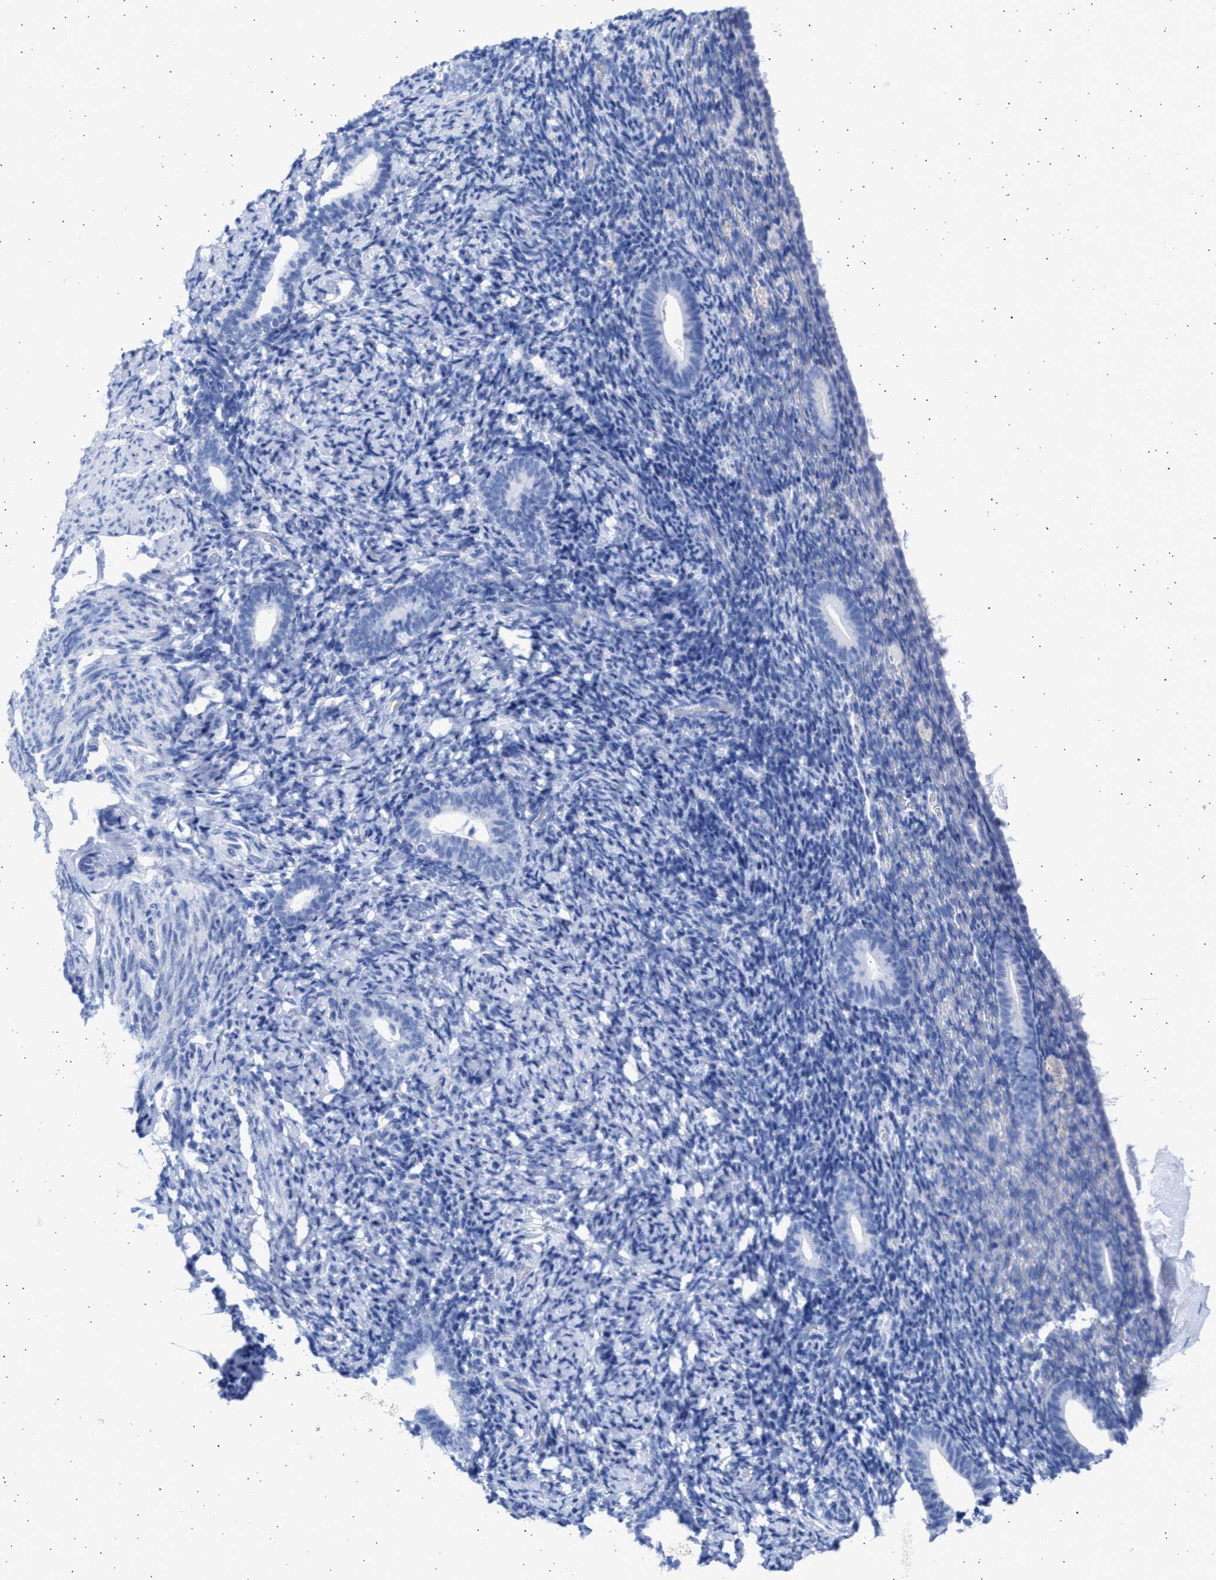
{"staining": {"intensity": "negative", "quantity": "none", "location": "none"}, "tissue": "endometrium", "cell_type": "Cells in endometrial stroma", "image_type": "normal", "snomed": [{"axis": "morphology", "description": "Normal tissue, NOS"}, {"axis": "topography", "description": "Endometrium"}], "caption": "IHC photomicrograph of normal endometrium: human endometrium stained with DAB shows no significant protein staining in cells in endometrial stroma.", "gene": "ALDOC", "patient": {"sex": "female", "age": 51}}